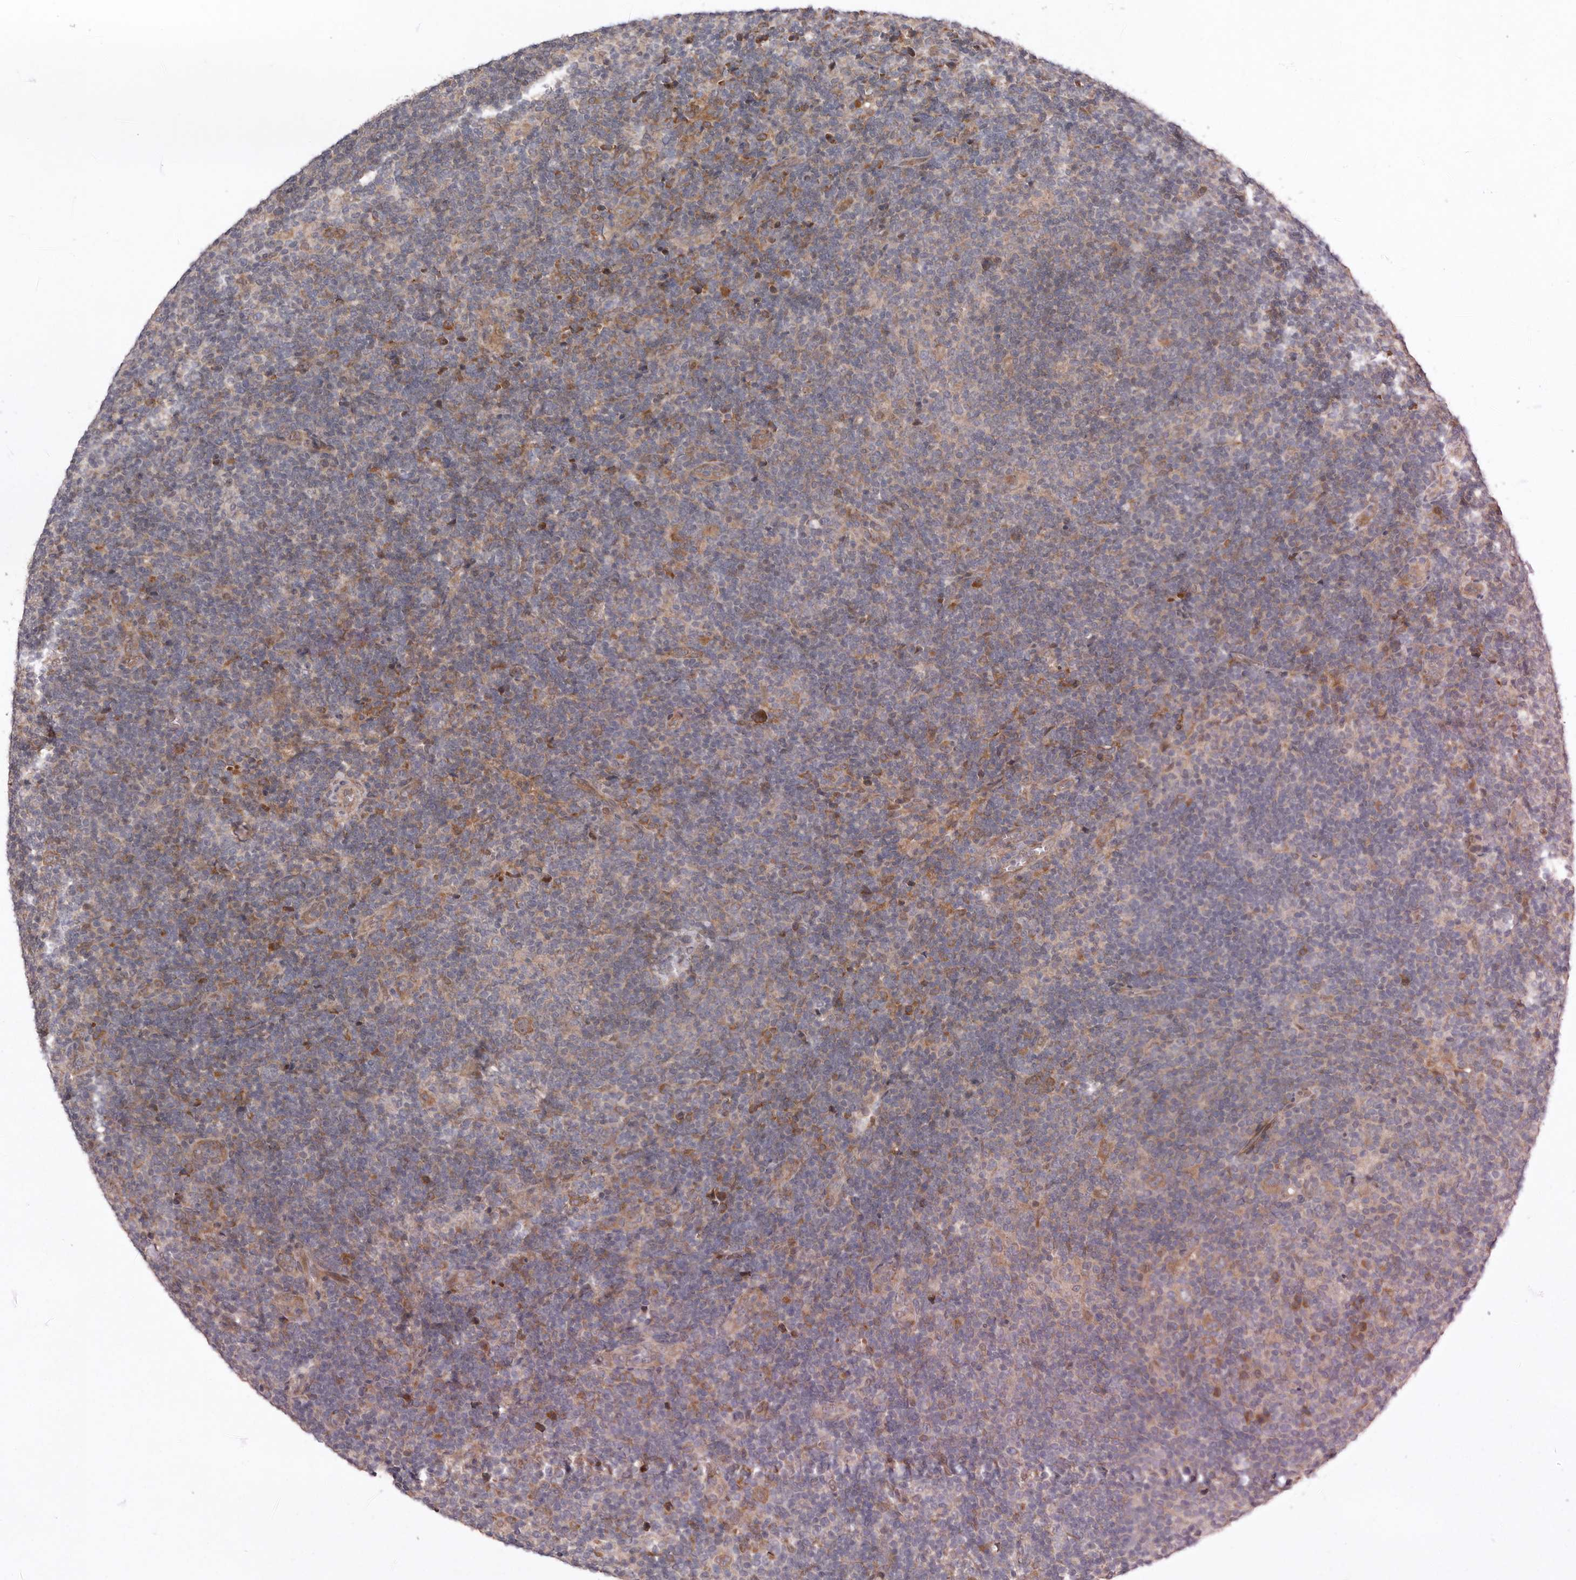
{"staining": {"intensity": "moderate", "quantity": ">75%", "location": "cytoplasmic/membranous"}, "tissue": "lymphoma", "cell_type": "Tumor cells", "image_type": "cancer", "snomed": [{"axis": "morphology", "description": "Hodgkin's disease, NOS"}, {"axis": "topography", "description": "Lymph node"}], "caption": "Immunohistochemistry (DAB (3,3'-diaminobenzidine)) staining of human lymphoma shows moderate cytoplasmic/membranous protein staining in approximately >75% of tumor cells. (Stains: DAB (3,3'-diaminobenzidine) in brown, nuclei in blue, Microscopy: brightfield microscopy at high magnification).", "gene": "CHML", "patient": {"sex": "female", "age": 57}}